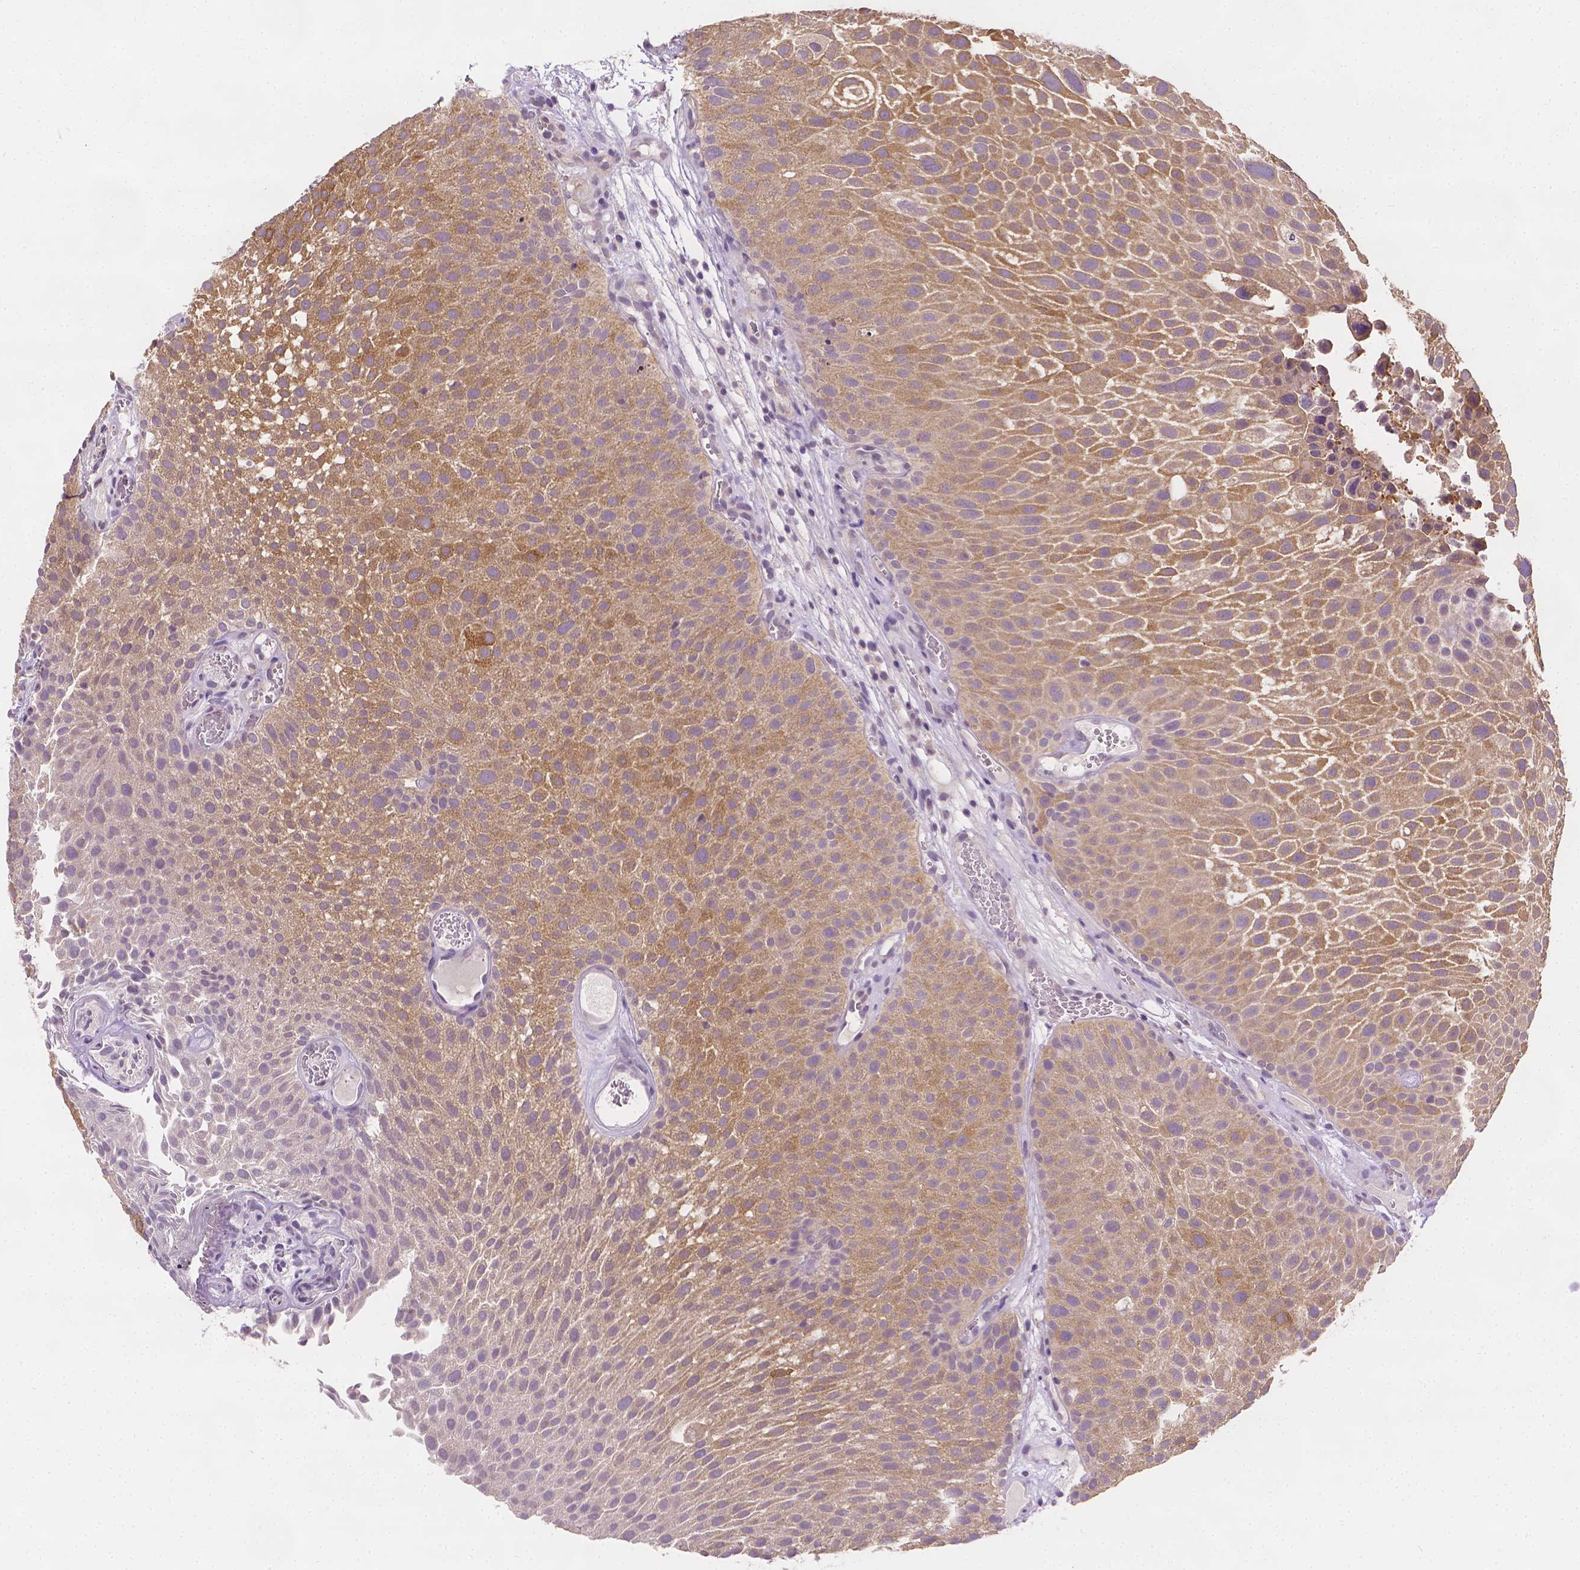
{"staining": {"intensity": "moderate", "quantity": "25%-75%", "location": "cytoplasmic/membranous"}, "tissue": "urothelial cancer", "cell_type": "Tumor cells", "image_type": "cancer", "snomed": [{"axis": "morphology", "description": "Urothelial carcinoma, Low grade"}, {"axis": "topography", "description": "Urinary bladder"}], "caption": "Immunohistochemical staining of urothelial cancer displays medium levels of moderate cytoplasmic/membranous staining in approximately 25%-75% of tumor cells. Immunohistochemistry (ihc) stains the protein of interest in brown and the nuclei are stained blue.", "gene": "FASN", "patient": {"sex": "male", "age": 72}}